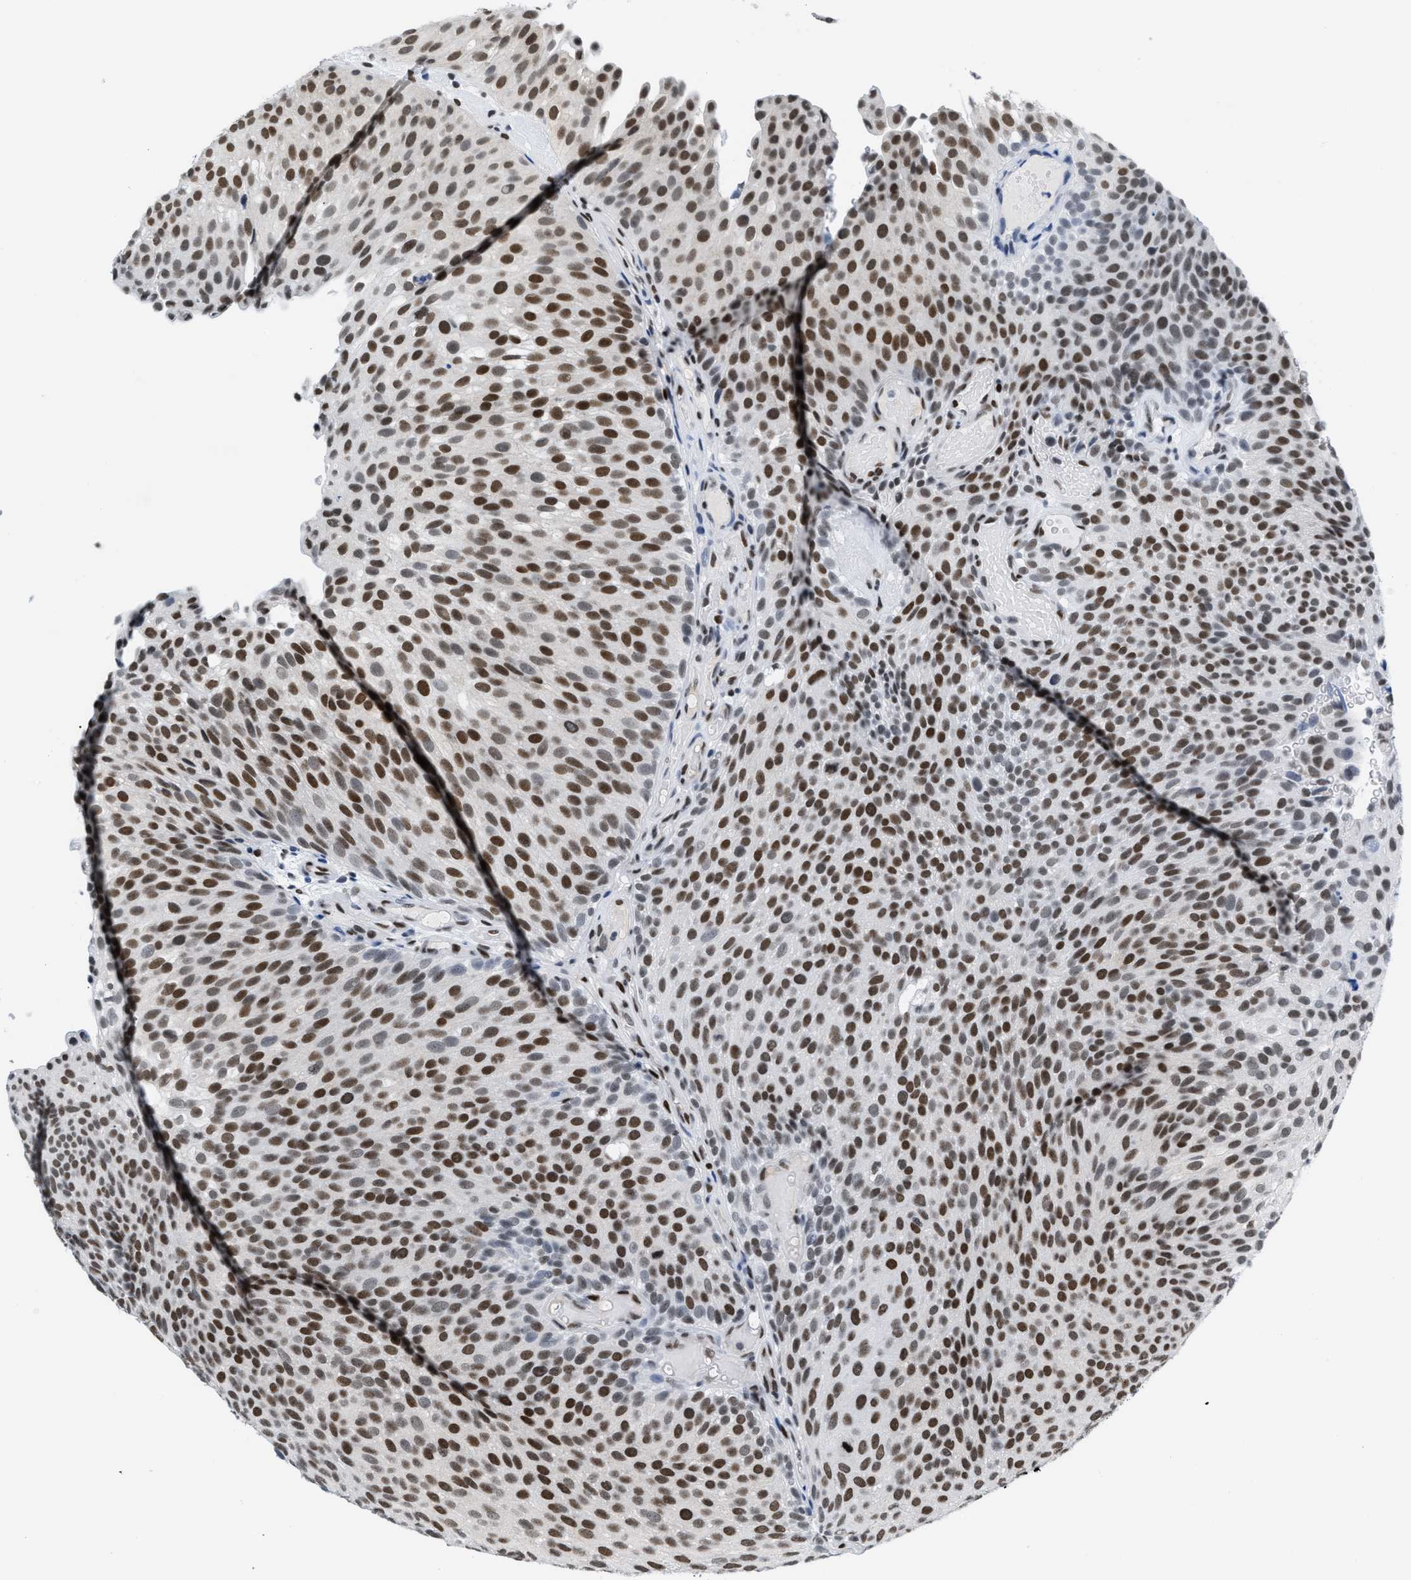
{"staining": {"intensity": "strong", "quantity": ">75%", "location": "nuclear"}, "tissue": "urothelial cancer", "cell_type": "Tumor cells", "image_type": "cancer", "snomed": [{"axis": "morphology", "description": "Urothelial carcinoma, Low grade"}, {"axis": "topography", "description": "Urinary bladder"}], "caption": "Urothelial cancer stained with a brown dye shows strong nuclear positive staining in about >75% of tumor cells.", "gene": "CTBP1", "patient": {"sex": "male", "age": 78}}